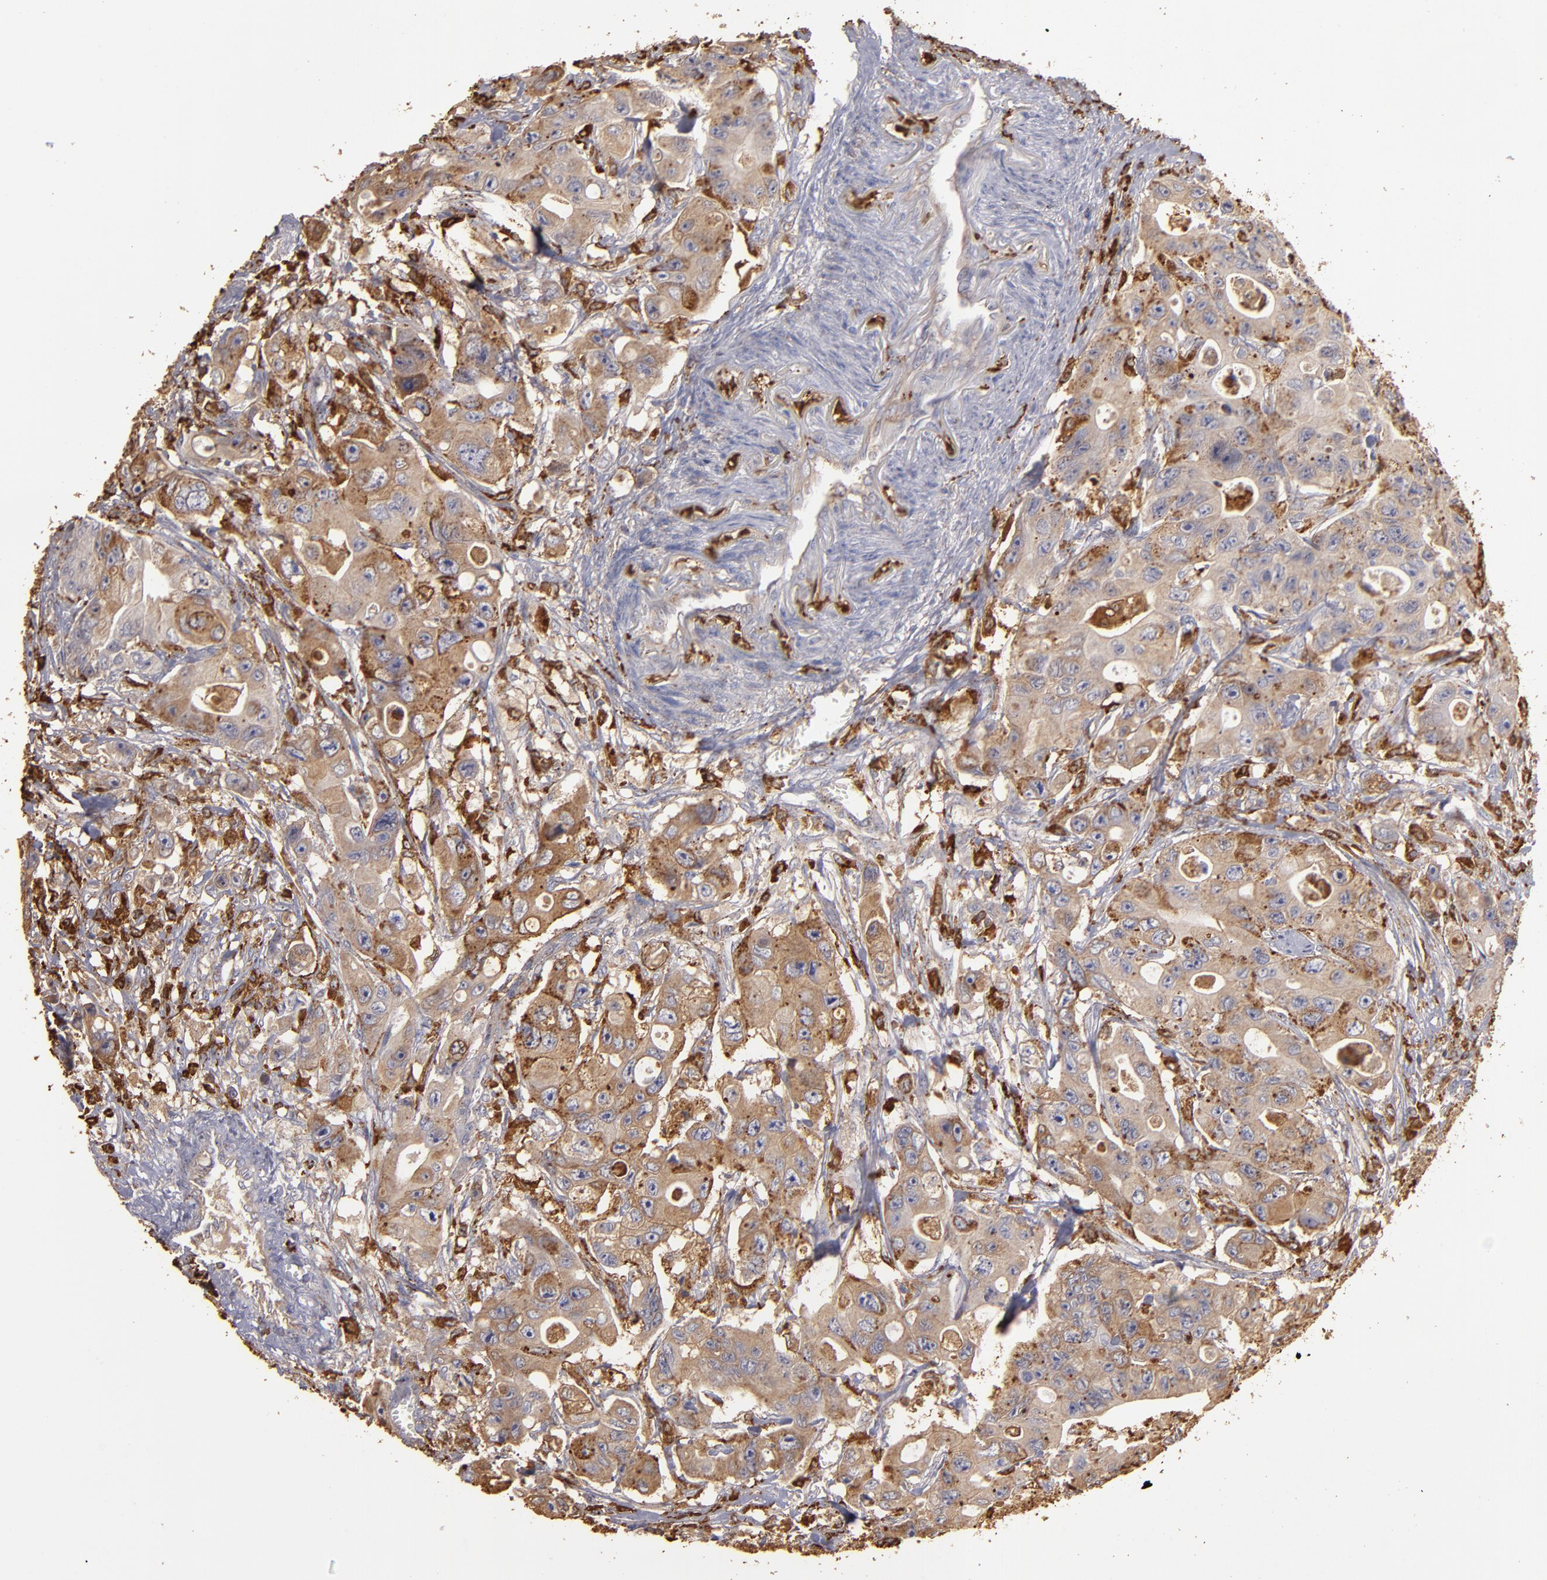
{"staining": {"intensity": "strong", "quantity": ">75%", "location": "cytoplasmic/membranous"}, "tissue": "colorectal cancer", "cell_type": "Tumor cells", "image_type": "cancer", "snomed": [{"axis": "morphology", "description": "Adenocarcinoma, NOS"}, {"axis": "topography", "description": "Colon"}], "caption": "DAB (3,3'-diaminobenzidine) immunohistochemical staining of adenocarcinoma (colorectal) demonstrates strong cytoplasmic/membranous protein positivity in approximately >75% of tumor cells. (DAB (3,3'-diaminobenzidine) = brown stain, brightfield microscopy at high magnification).", "gene": "TRAF1", "patient": {"sex": "female", "age": 46}}